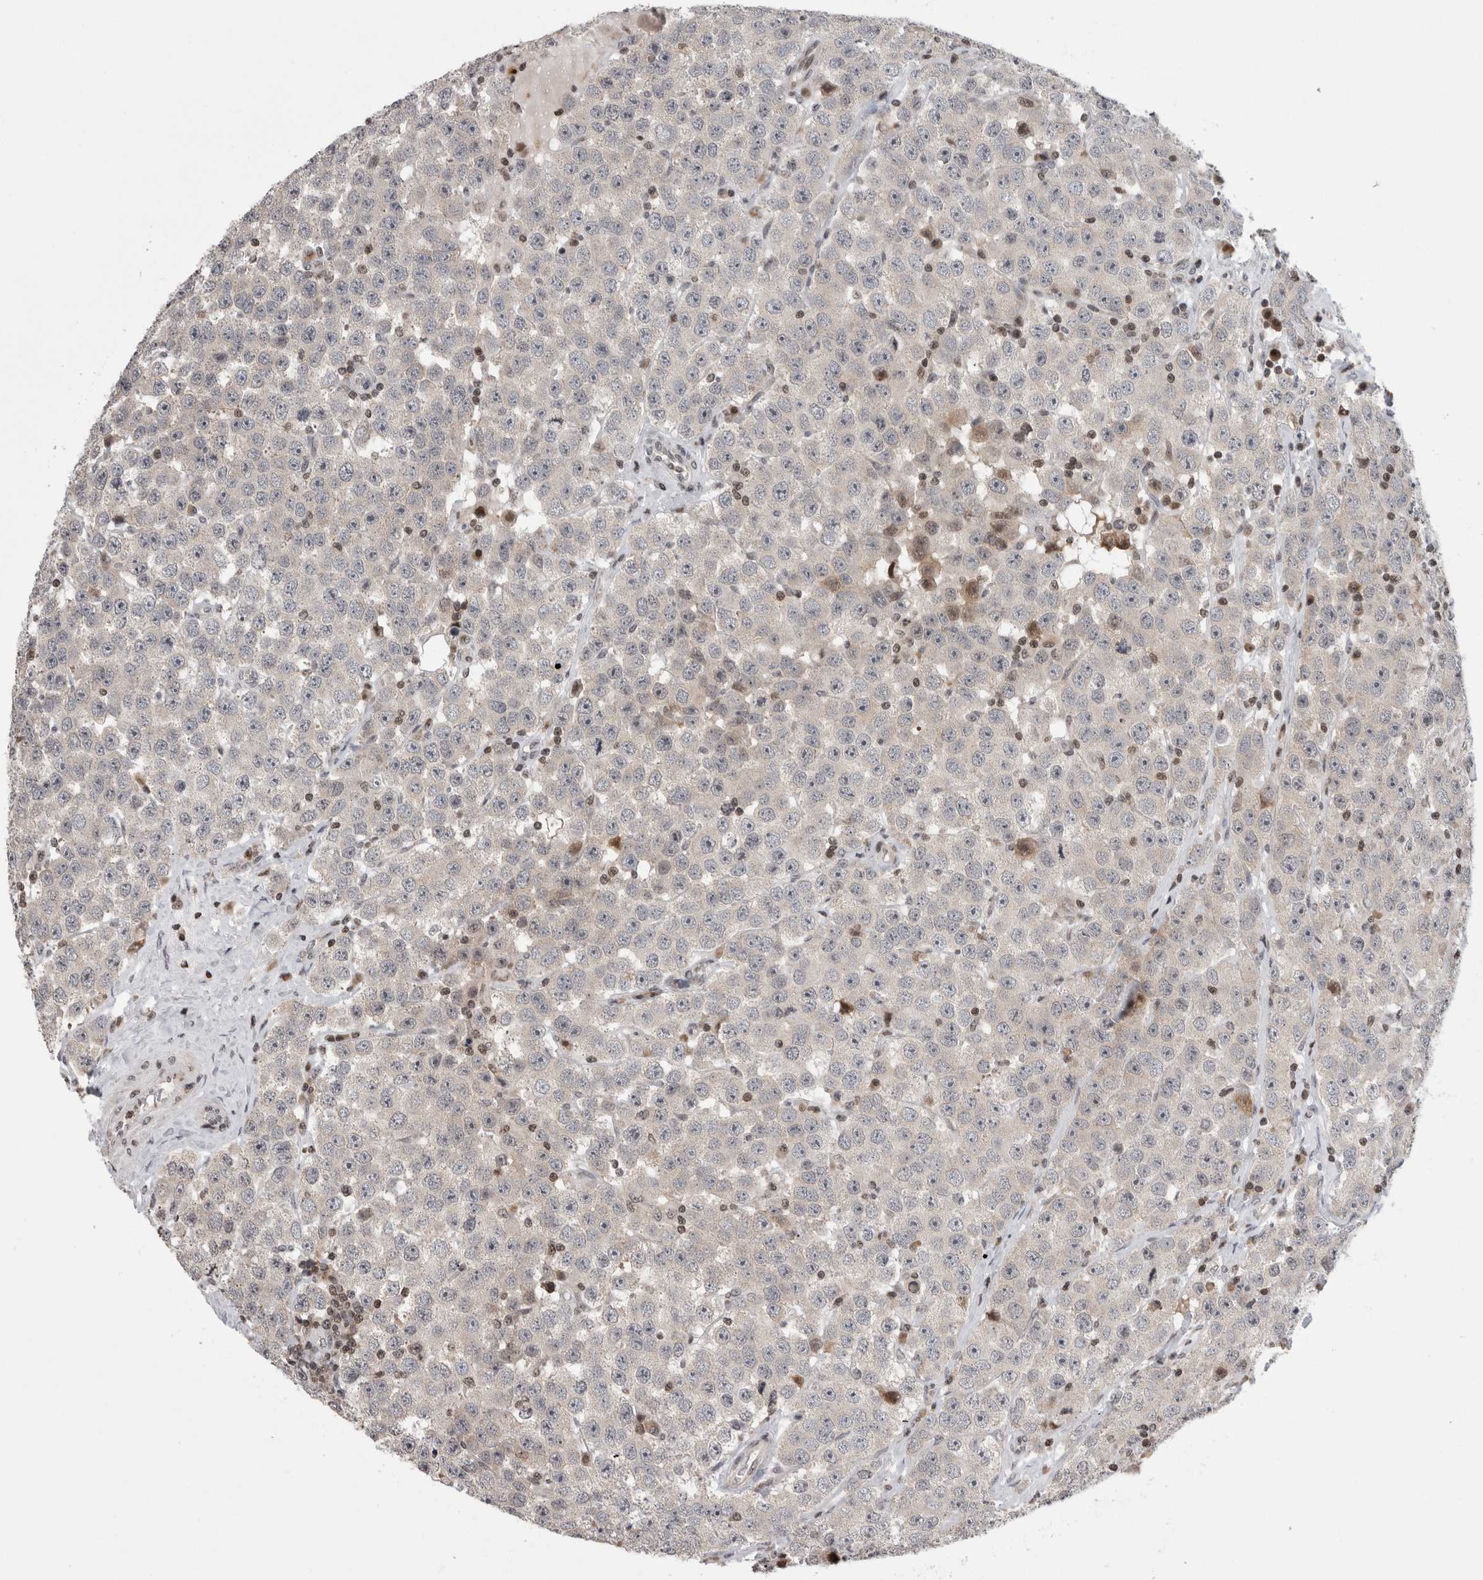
{"staining": {"intensity": "negative", "quantity": "none", "location": "none"}, "tissue": "testis cancer", "cell_type": "Tumor cells", "image_type": "cancer", "snomed": [{"axis": "morphology", "description": "Seminoma, NOS"}, {"axis": "morphology", "description": "Carcinoma, Embryonal, NOS"}, {"axis": "topography", "description": "Testis"}], "caption": "Immunohistochemistry (IHC) image of neoplastic tissue: human testis cancer (embryonal carcinoma) stained with DAB (3,3'-diaminobenzidine) demonstrates no significant protein expression in tumor cells. (DAB (3,3'-diaminobenzidine) IHC, high magnification).", "gene": "ZBTB11", "patient": {"sex": "male", "age": 28}}